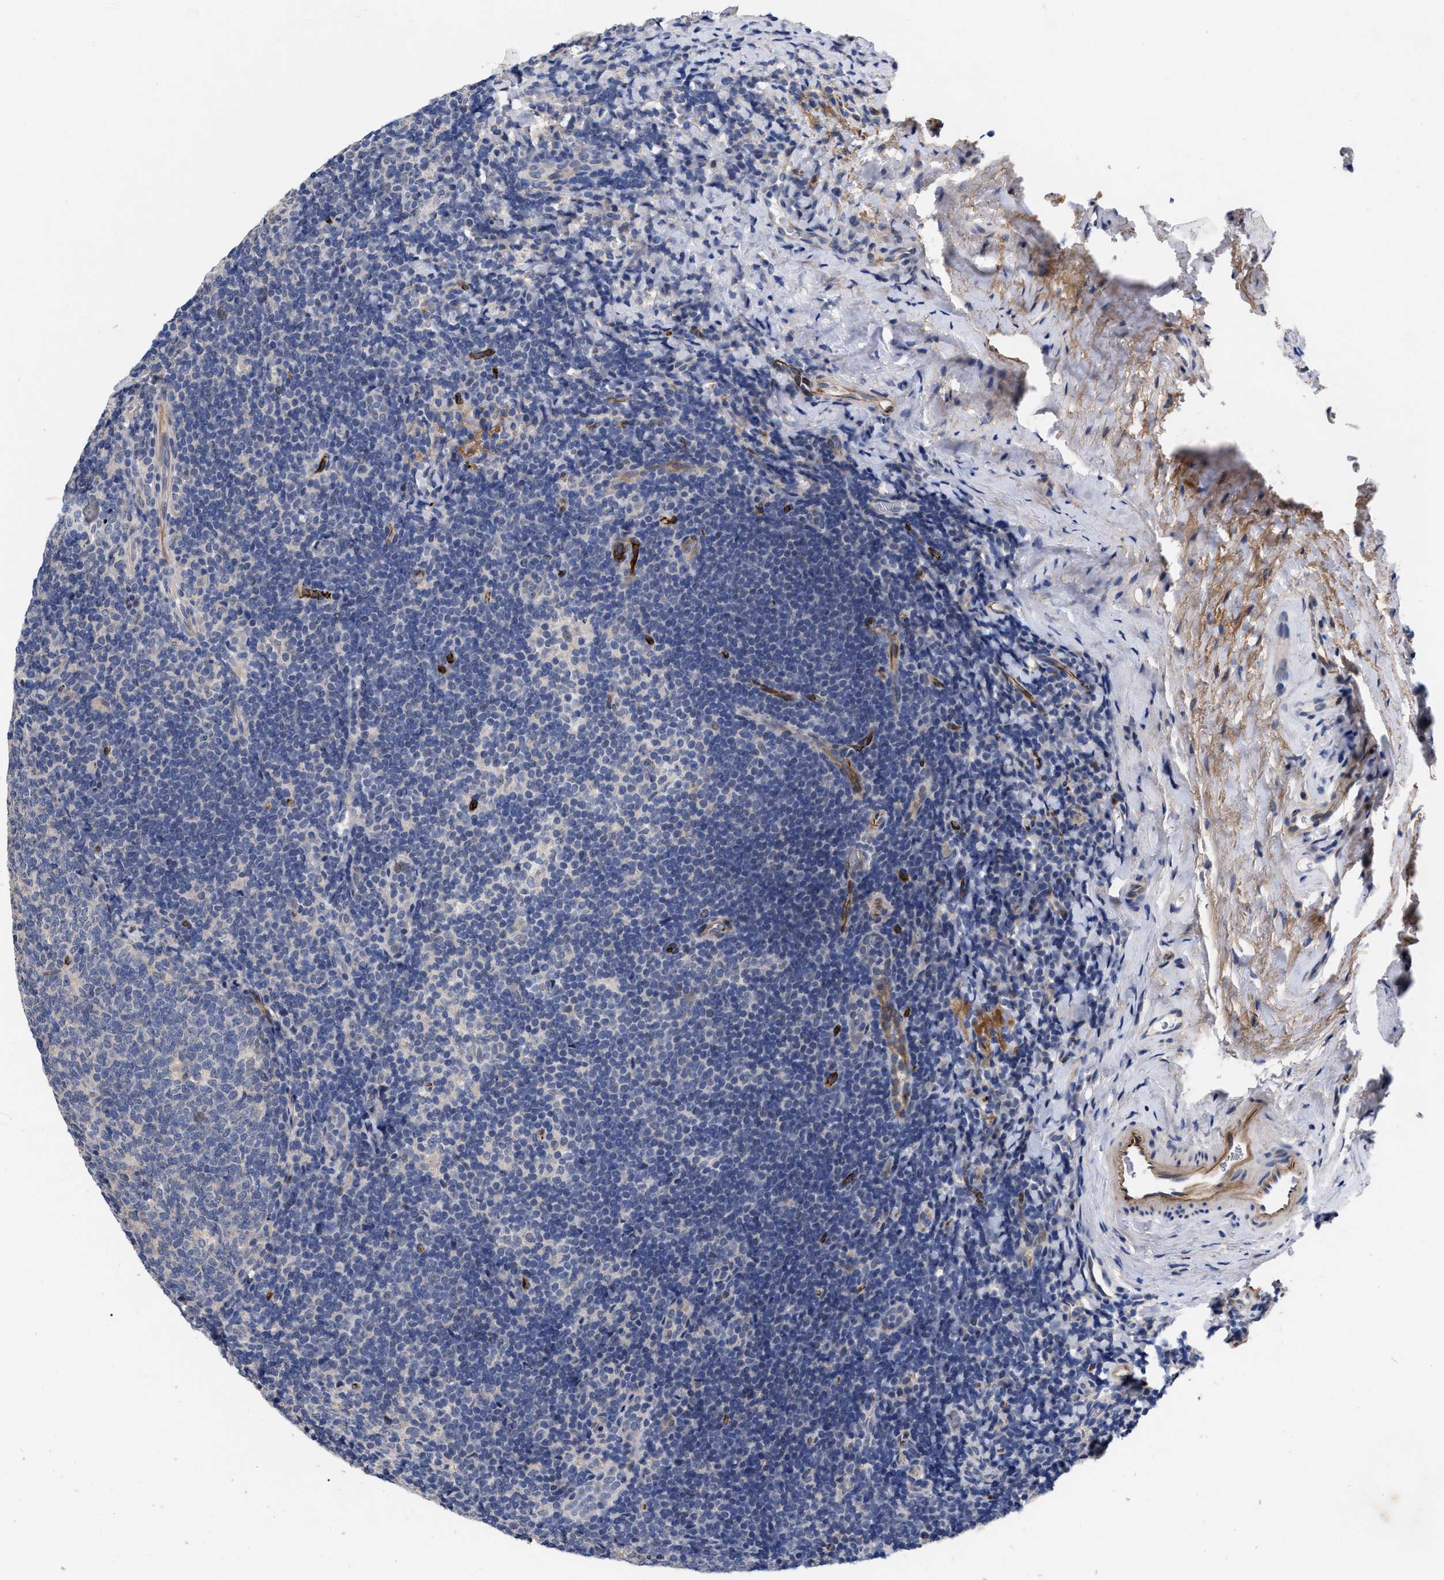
{"staining": {"intensity": "negative", "quantity": "none", "location": "none"}, "tissue": "tonsil", "cell_type": "Germinal center cells", "image_type": "normal", "snomed": [{"axis": "morphology", "description": "Normal tissue, NOS"}, {"axis": "topography", "description": "Tonsil"}], "caption": "Immunohistochemical staining of normal human tonsil shows no significant positivity in germinal center cells.", "gene": "CCN5", "patient": {"sex": "male", "age": 37}}